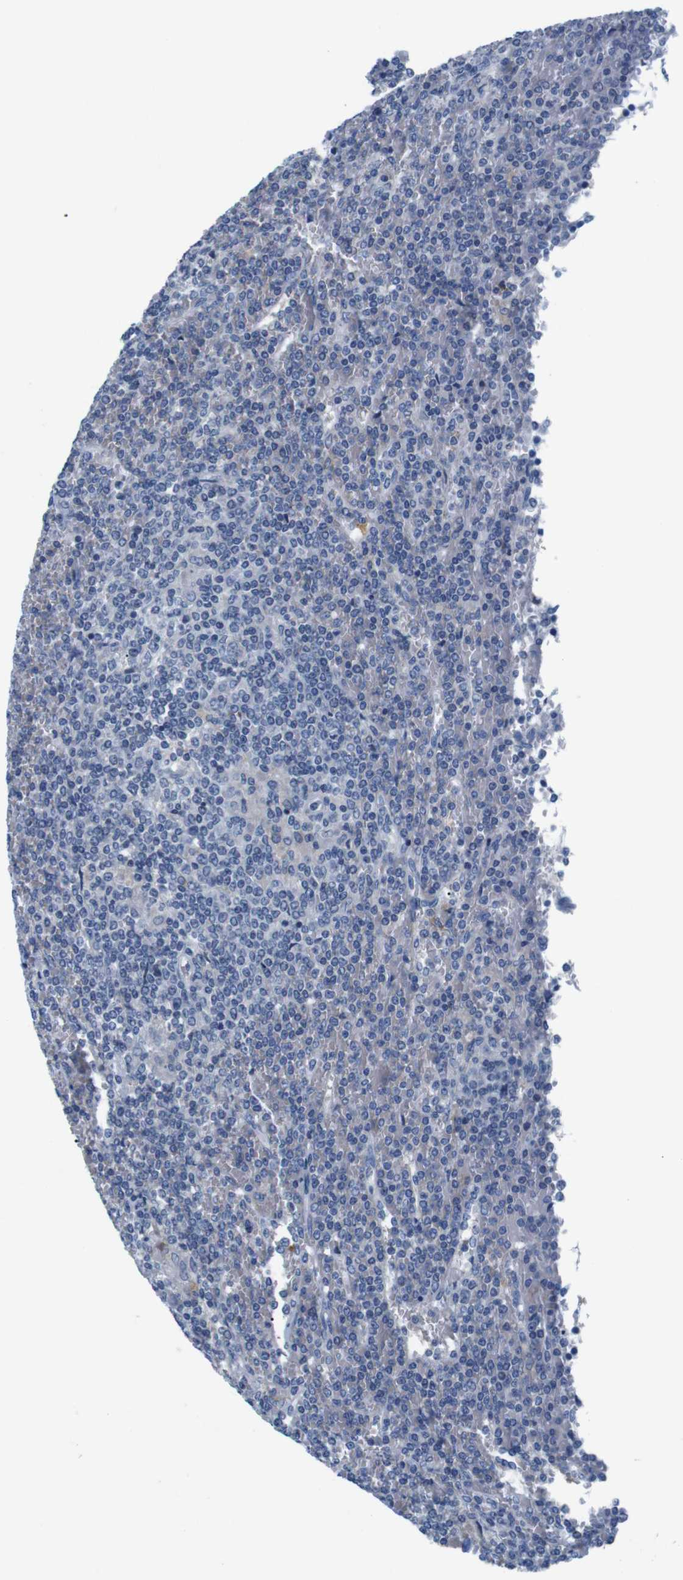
{"staining": {"intensity": "negative", "quantity": "none", "location": "none"}, "tissue": "lymphoma", "cell_type": "Tumor cells", "image_type": "cancer", "snomed": [{"axis": "morphology", "description": "Malignant lymphoma, non-Hodgkin's type, Low grade"}, {"axis": "topography", "description": "Spleen"}], "caption": "This is an immunohistochemistry (IHC) histopathology image of lymphoma. There is no positivity in tumor cells.", "gene": "GOLGA2", "patient": {"sex": "female", "age": 19}}